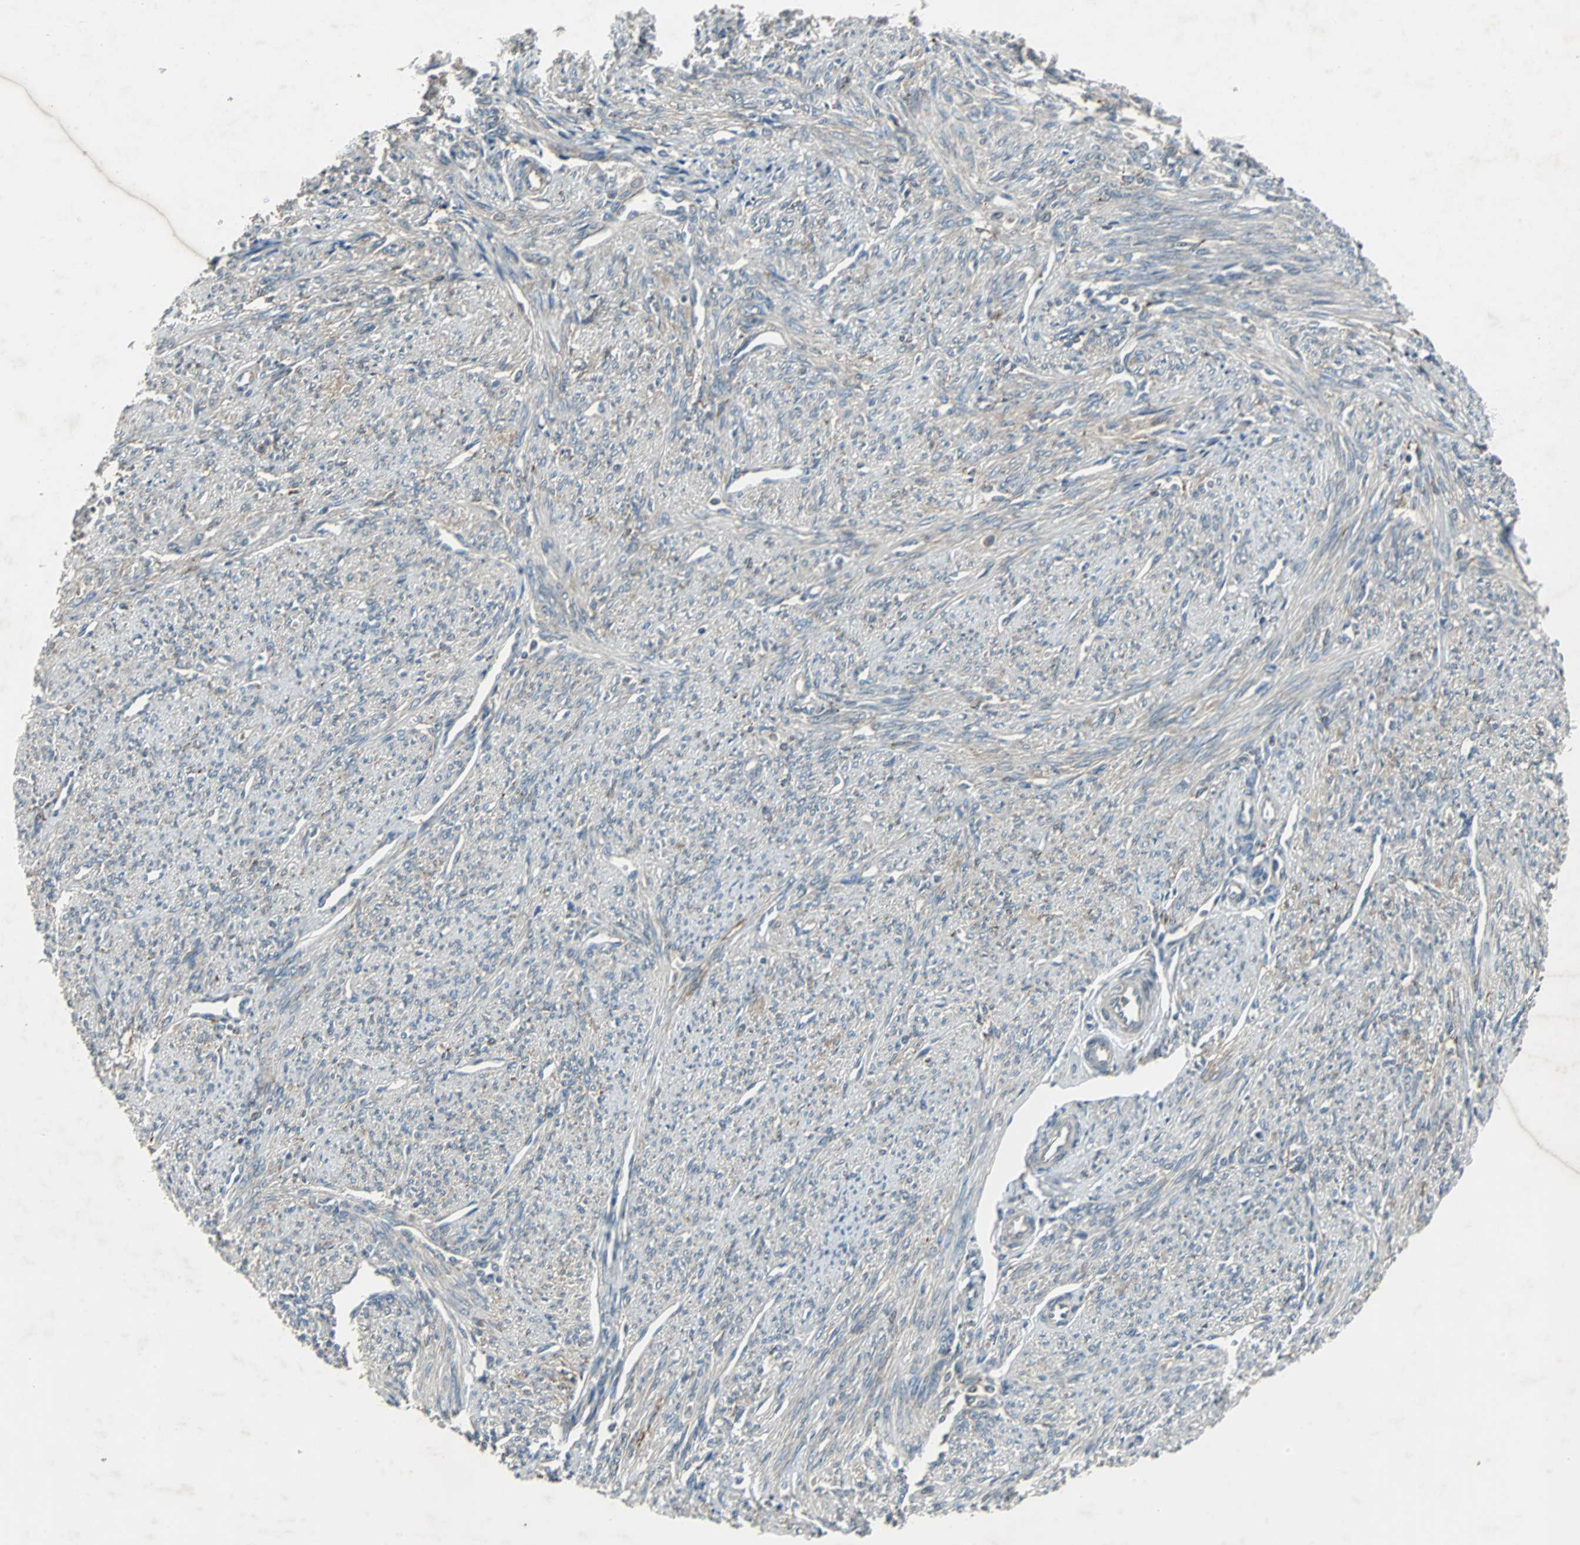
{"staining": {"intensity": "weak", "quantity": "<25%", "location": "cytoplasmic/membranous"}, "tissue": "smooth muscle", "cell_type": "Smooth muscle cells", "image_type": "normal", "snomed": [{"axis": "morphology", "description": "Normal tissue, NOS"}, {"axis": "topography", "description": "Smooth muscle"}], "caption": "The image demonstrates no staining of smooth muscle cells in unremarkable smooth muscle.", "gene": "SOS1", "patient": {"sex": "female", "age": 65}}